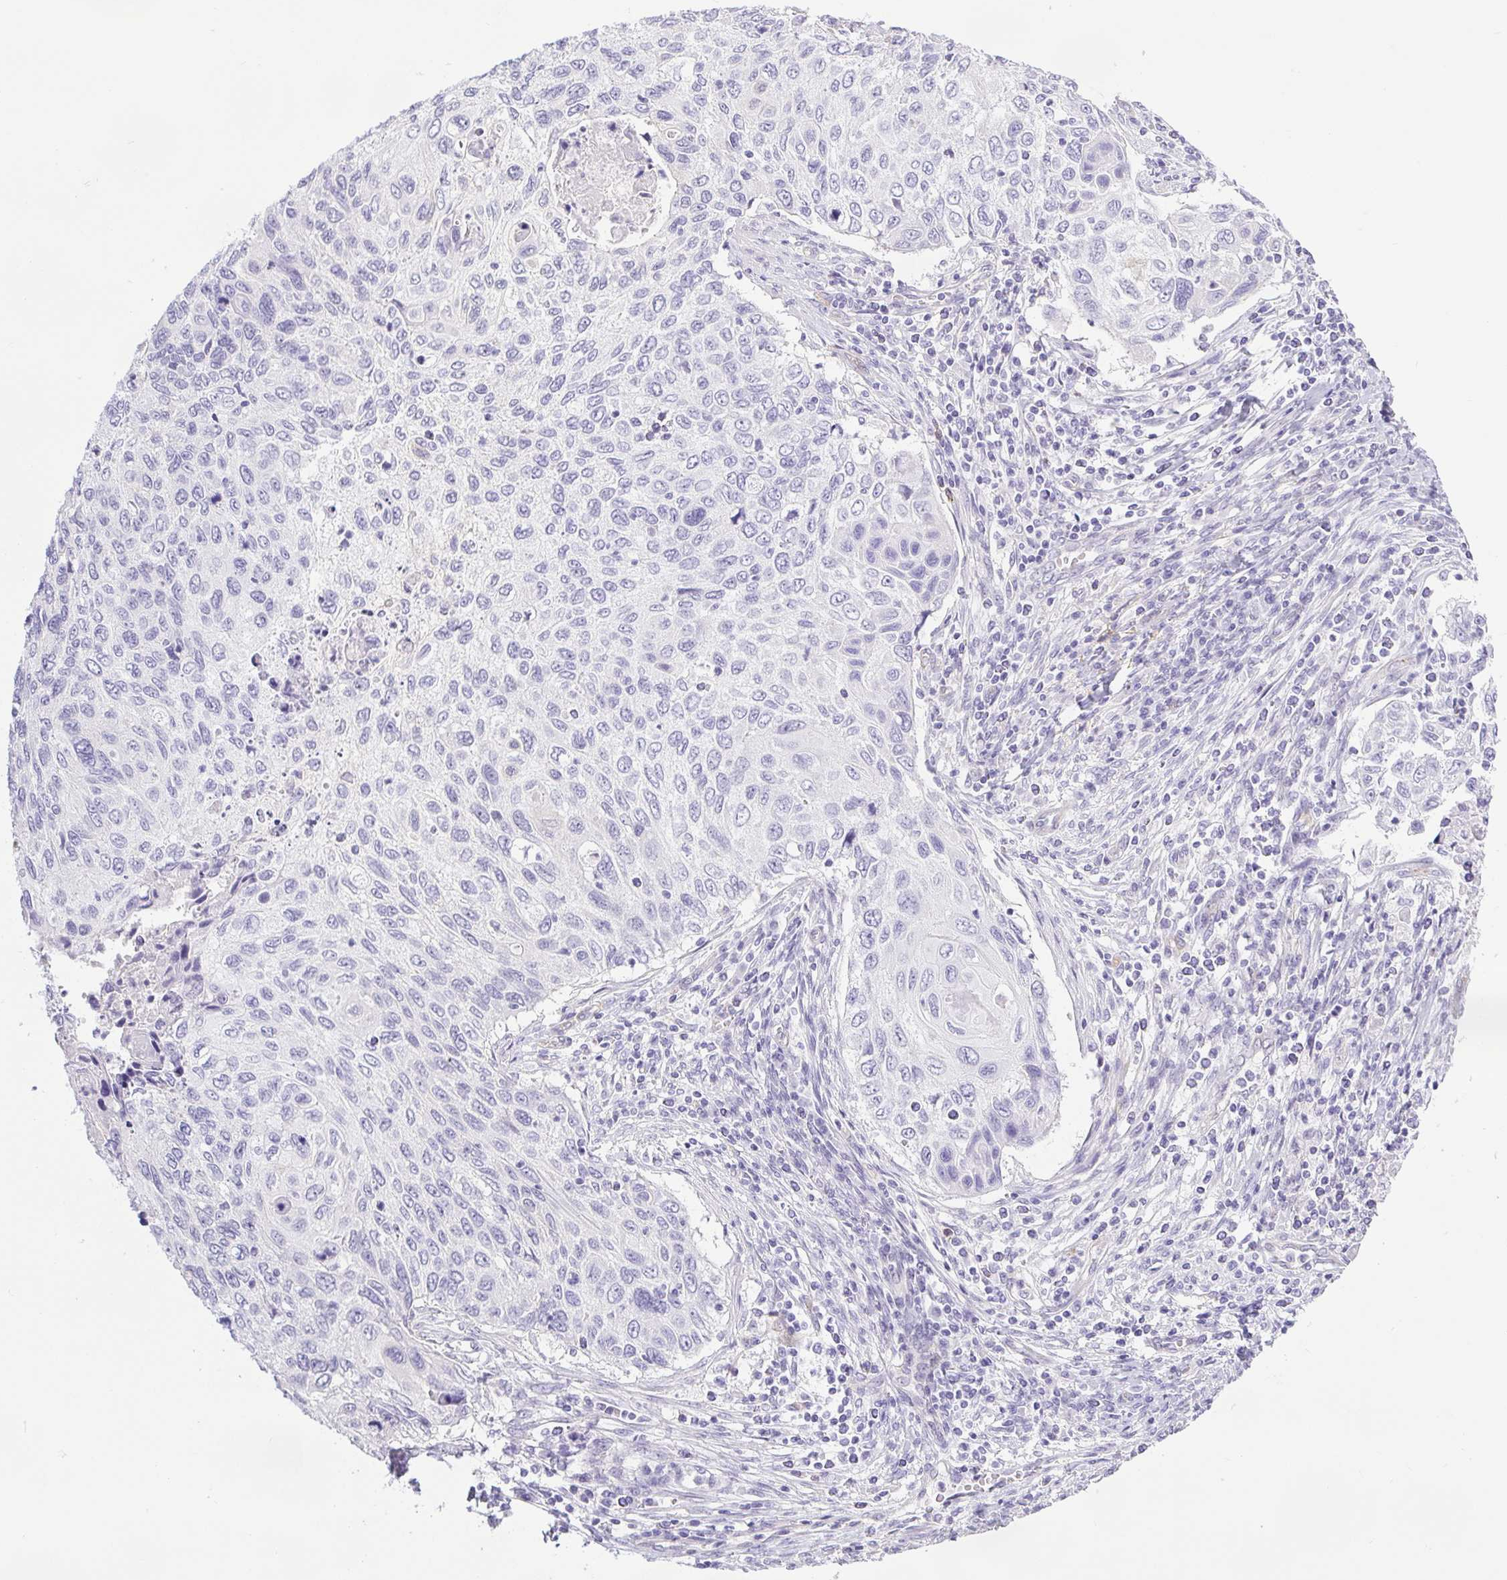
{"staining": {"intensity": "negative", "quantity": "none", "location": "none"}, "tissue": "cervical cancer", "cell_type": "Tumor cells", "image_type": "cancer", "snomed": [{"axis": "morphology", "description": "Squamous cell carcinoma, NOS"}, {"axis": "topography", "description": "Cervix"}], "caption": "IHC histopathology image of human squamous cell carcinoma (cervical) stained for a protein (brown), which demonstrates no positivity in tumor cells.", "gene": "BCAS1", "patient": {"sex": "female", "age": 70}}